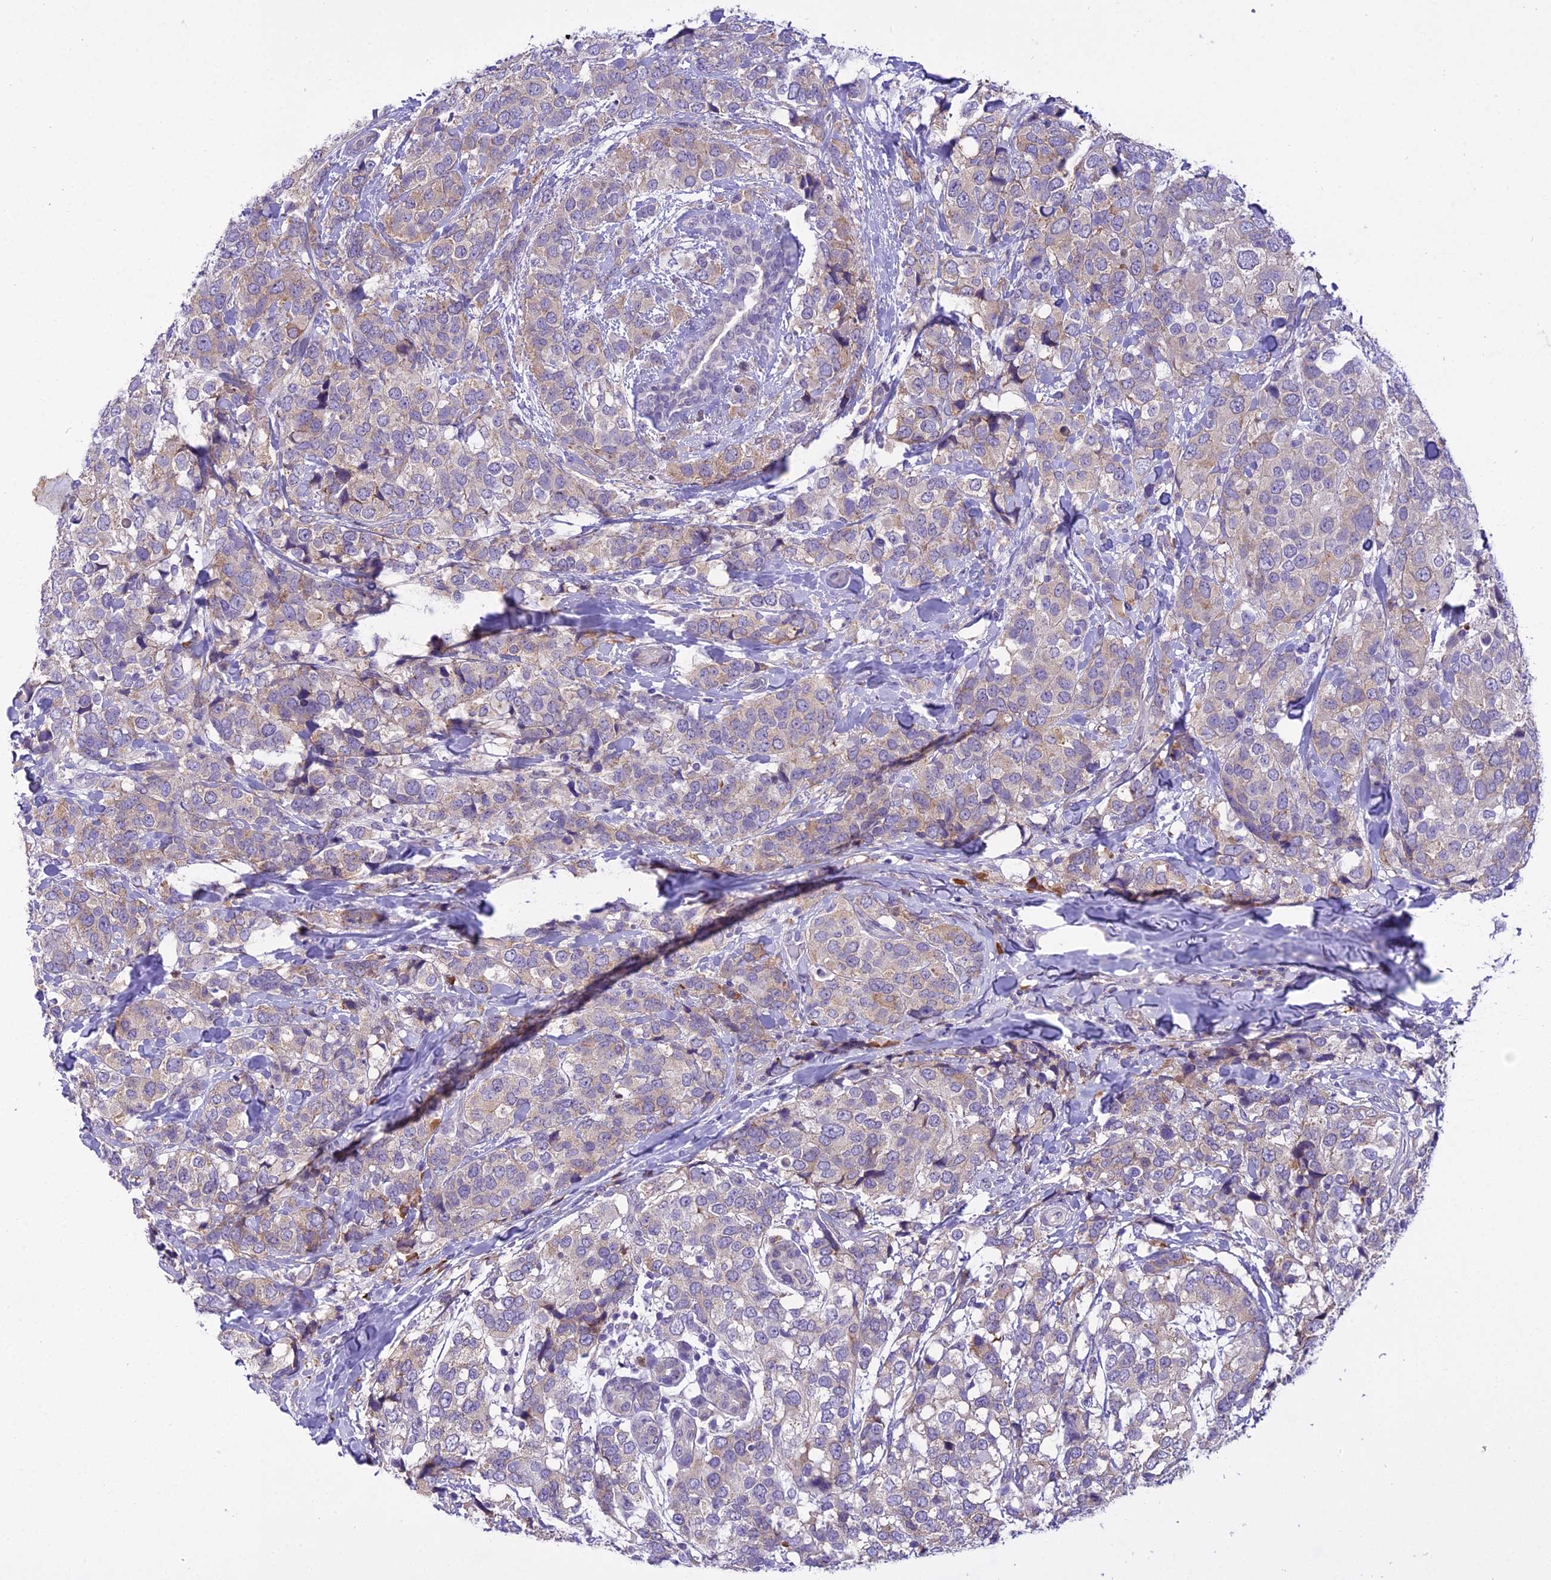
{"staining": {"intensity": "moderate", "quantity": "25%-75%", "location": "cytoplasmic/membranous"}, "tissue": "breast cancer", "cell_type": "Tumor cells", "image_type": "cancer", "snomed": [{"axis": "morphology", "description": "Lobular carcinoma"}, {"axis": "topography", "description": "Breast"}], "caption": "A high-resolution histopathology image shows immunohistochemistry (IHC) staining of breast cancer, which reveals moderate cytoplasmic/membranous staining in approximately 25%-75% of tumor cells. (DAB IHC, brown staining for protein, blue staining for nuclei).", "gene": "NEURL2", "patient": {"sex": "female", "age": 59}}